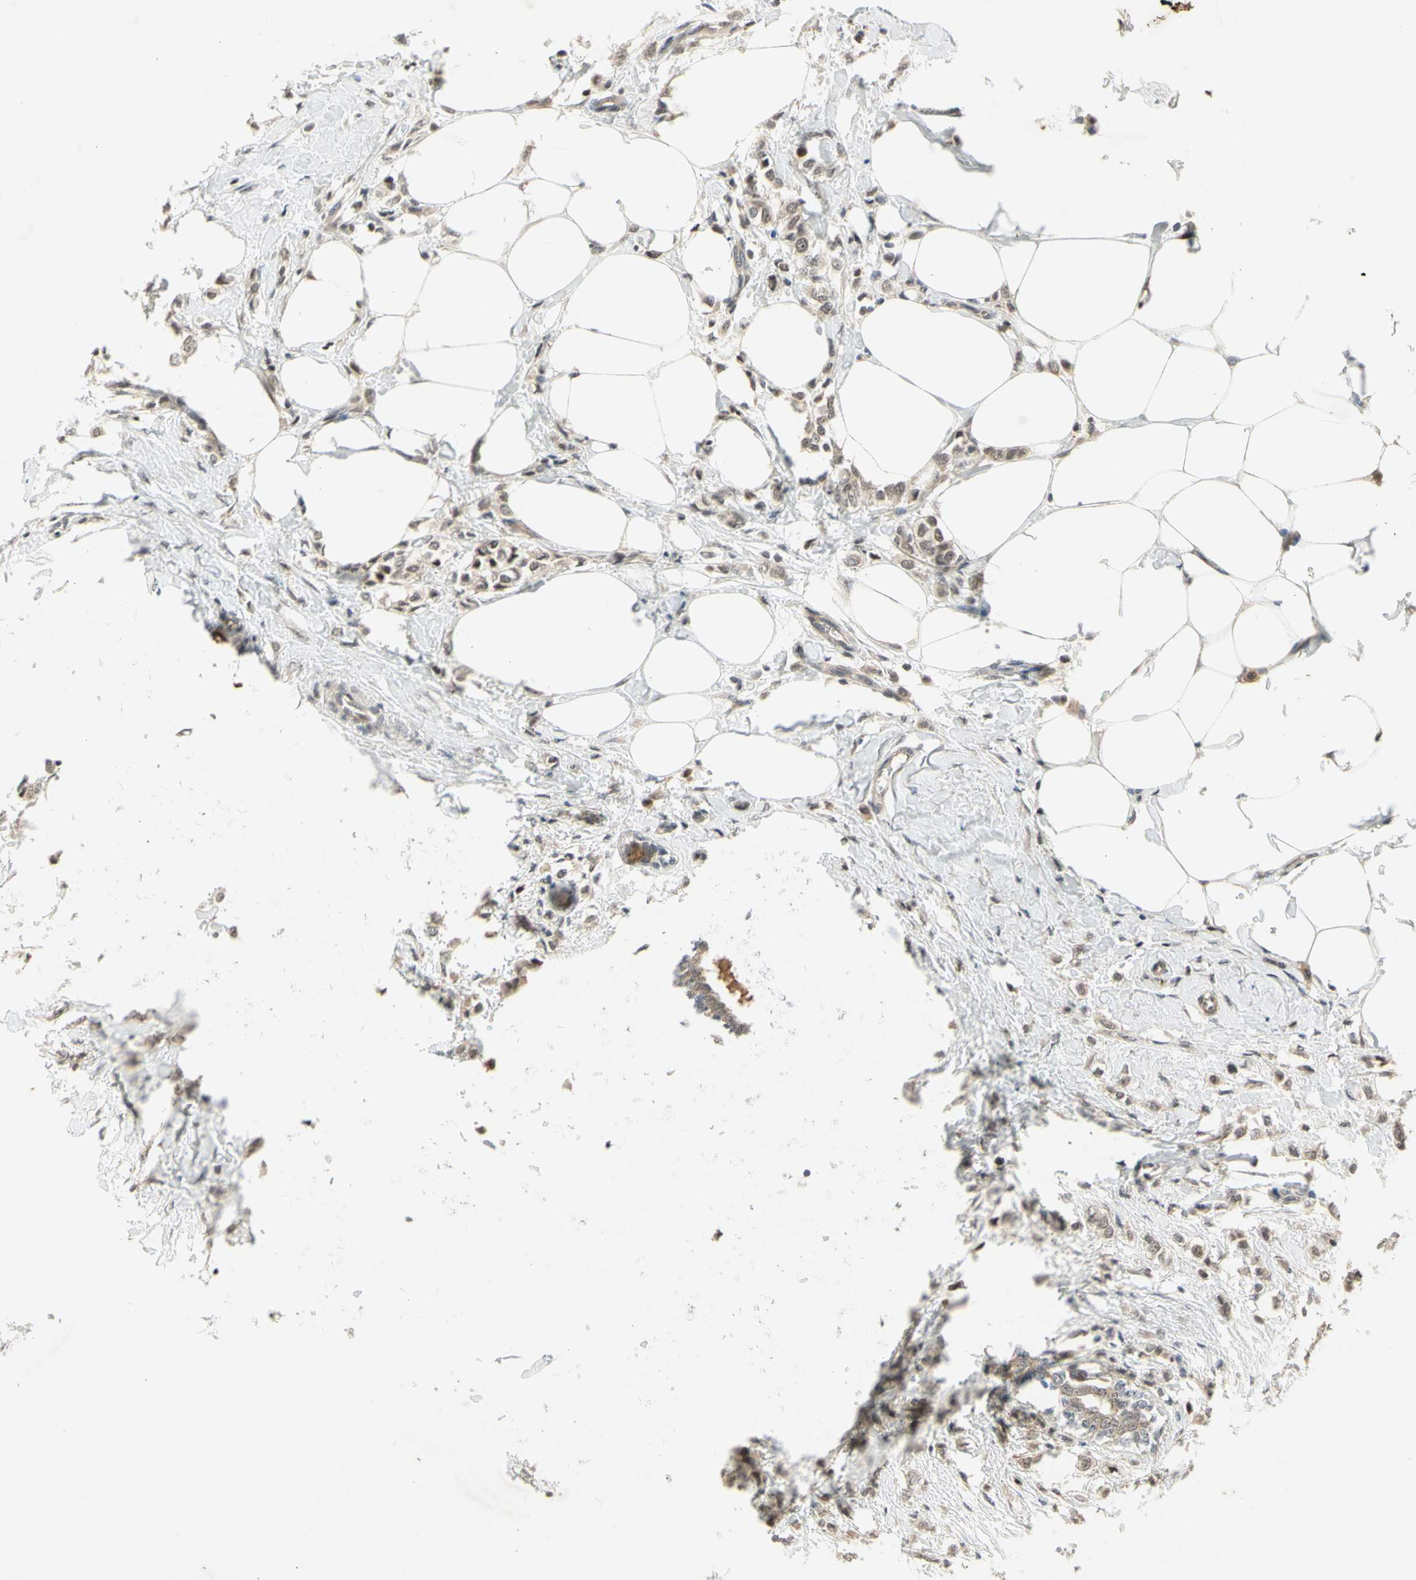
{"staining": {"intensity": "weak", "quantity": ">75%", "location": "cytoplasmic/membranous"}, "tissue": "breast cancer", "cell_type": "Tumor cells", "image_type": "cancer", "snomed": [{"axis": "morphology", "description": "Lobular carcinoma, in situ"}, {"axis": "morphology", "description": "Lobular carcinoma"}, {"axis": "topography", "description": "Breast"}], "caption": "Immunohistochemical staining of human breast cancer exhibits low levels of weak cytoplasmic/membranous positivity in approximately >75% of tumor cells.", "gene": "EFNB2", "patient": {"sex": "female", "age": 41}}